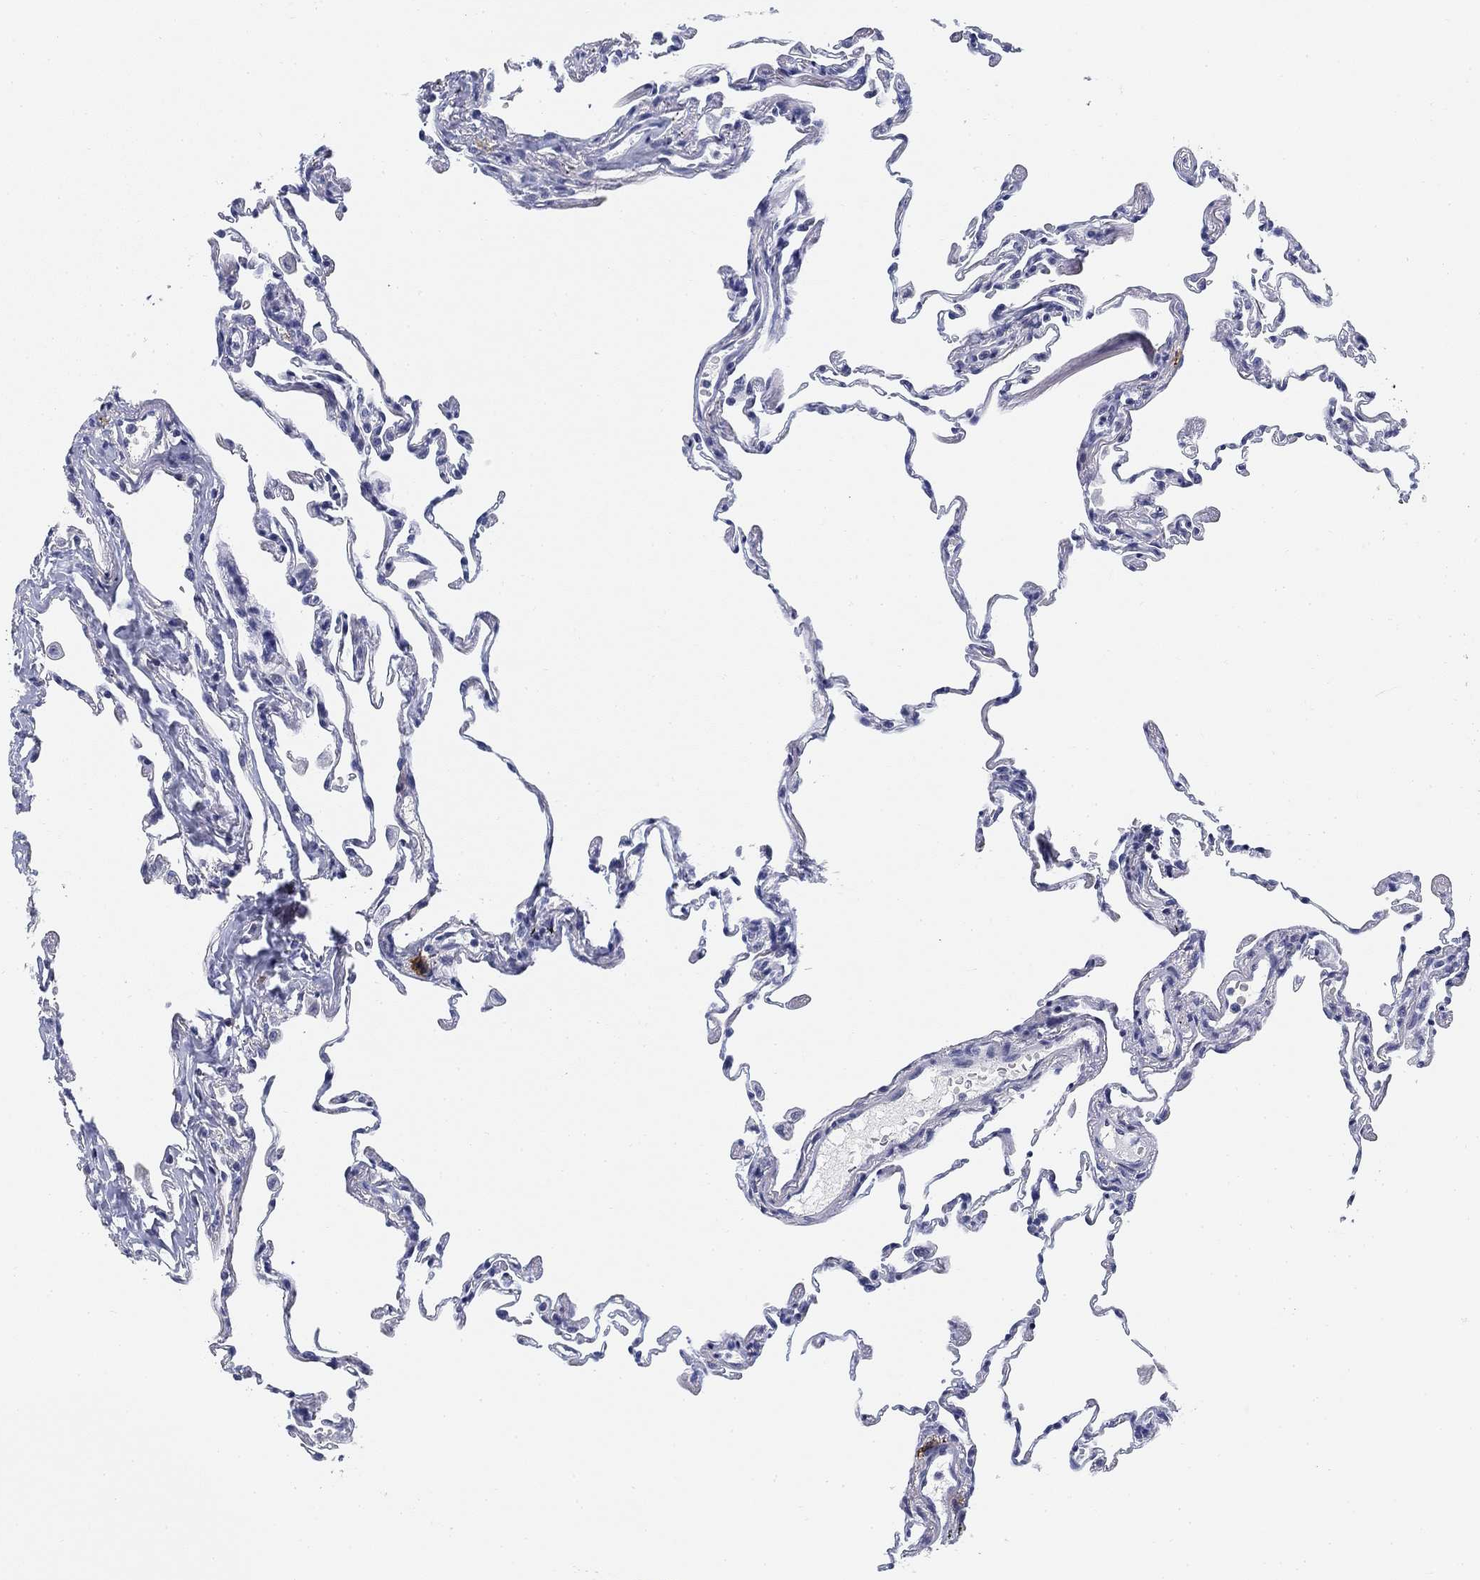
{"staining": {"intensity": "negative", "quantity": "none", "location": "none"}, "tissue": "lung", "cell_type": "Alveolar cells", "image_type": "normal", "snomed": [{"axis": "morphology", "description": "Normal tissue, NOS"}, {"axis": "topography", "description": "Lung"}], "caption": "DAB (3,3'-diaminobenzidine) immunohistochemical staining of benign lung demonstrates no significant positivity in alveolar cells. The staining is performed using DAB (3,3'-diaminobenzidine) brown chromogen with nuclei counter-stained in using hematoxylin.", "gene": "SLC2A5", "patient": {"sex": "female", "age": 57}}